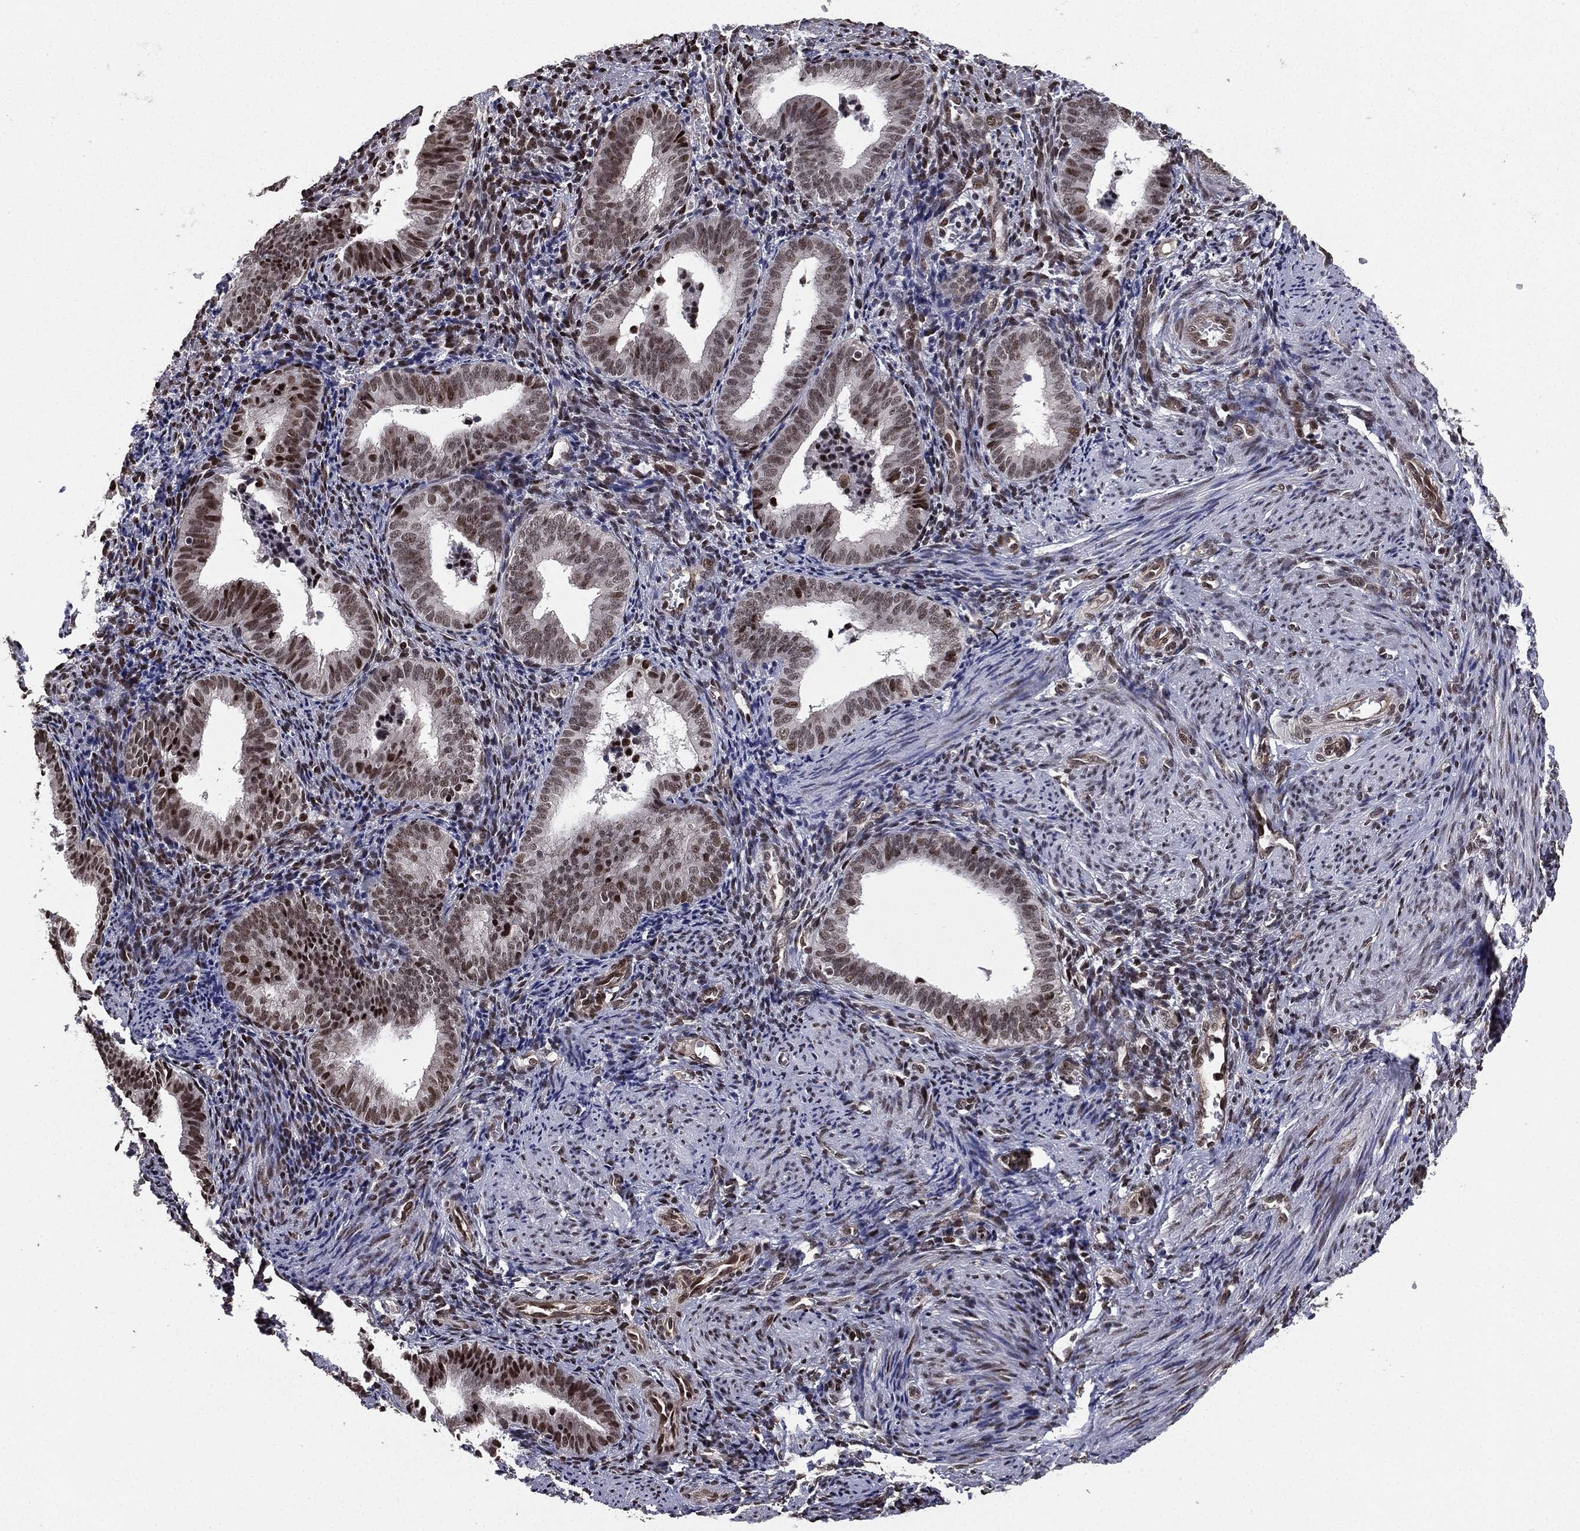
{"staining": {"intensity": "negative", "quantity": "none", "location": "none"}, "tissue": "endometrium", "cell_type": "Cells in endometrial stroma", "image_type": "normal", "snomed": [{"axis": "morphology", "description": "Normal tissue, NOS"}, {"axis": "topography", "description": "Endometrium"}], "caption": "Human endometrium stained for a protein using immunohistochemistry (IHC) reveals no staining in cells in endometrial stroma.", "gene": "RARB", "patient": {"sex": "female", "age": 42}}